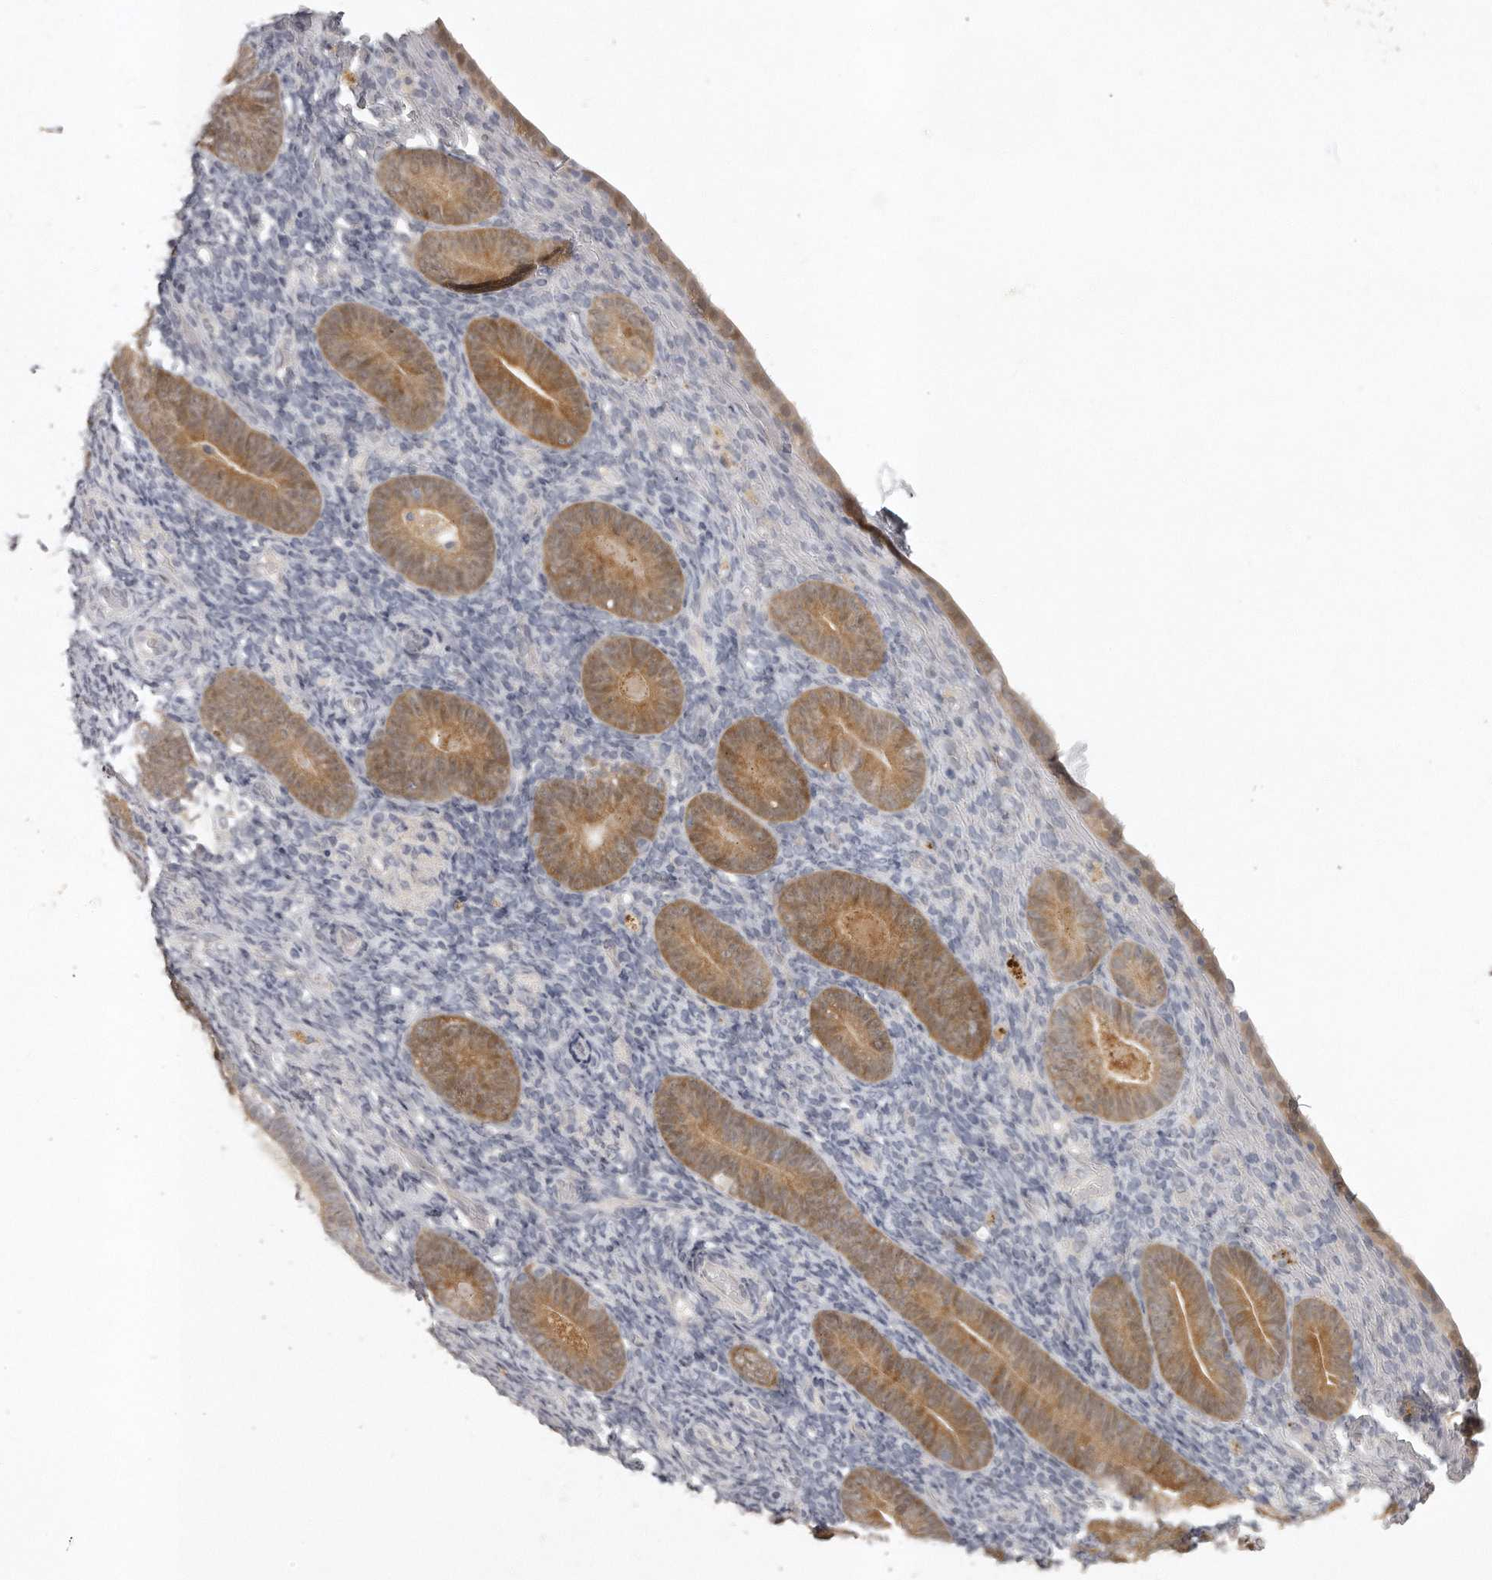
{"staining": {"intensity": "negative", "quantity": "none", "location": "none"}, "tissue": "endometrium", "cell_type": "Cells in endometrial stroma", "image_type": "normal", "snomed": [{"axis": "morphology", "description": "Normal tissue, NOS"}, {"axis": "topography", "description": "Endometrium"}], "caption": "This is a micrograph of IHC staining of benign endometrium, which shows no positivity in cells in endometrial stroma. (Immunohistochemistry, brightfield microscopy, high magnification).", "gene": "GGCT", "patient": {"sex": "female", "age": 51}}